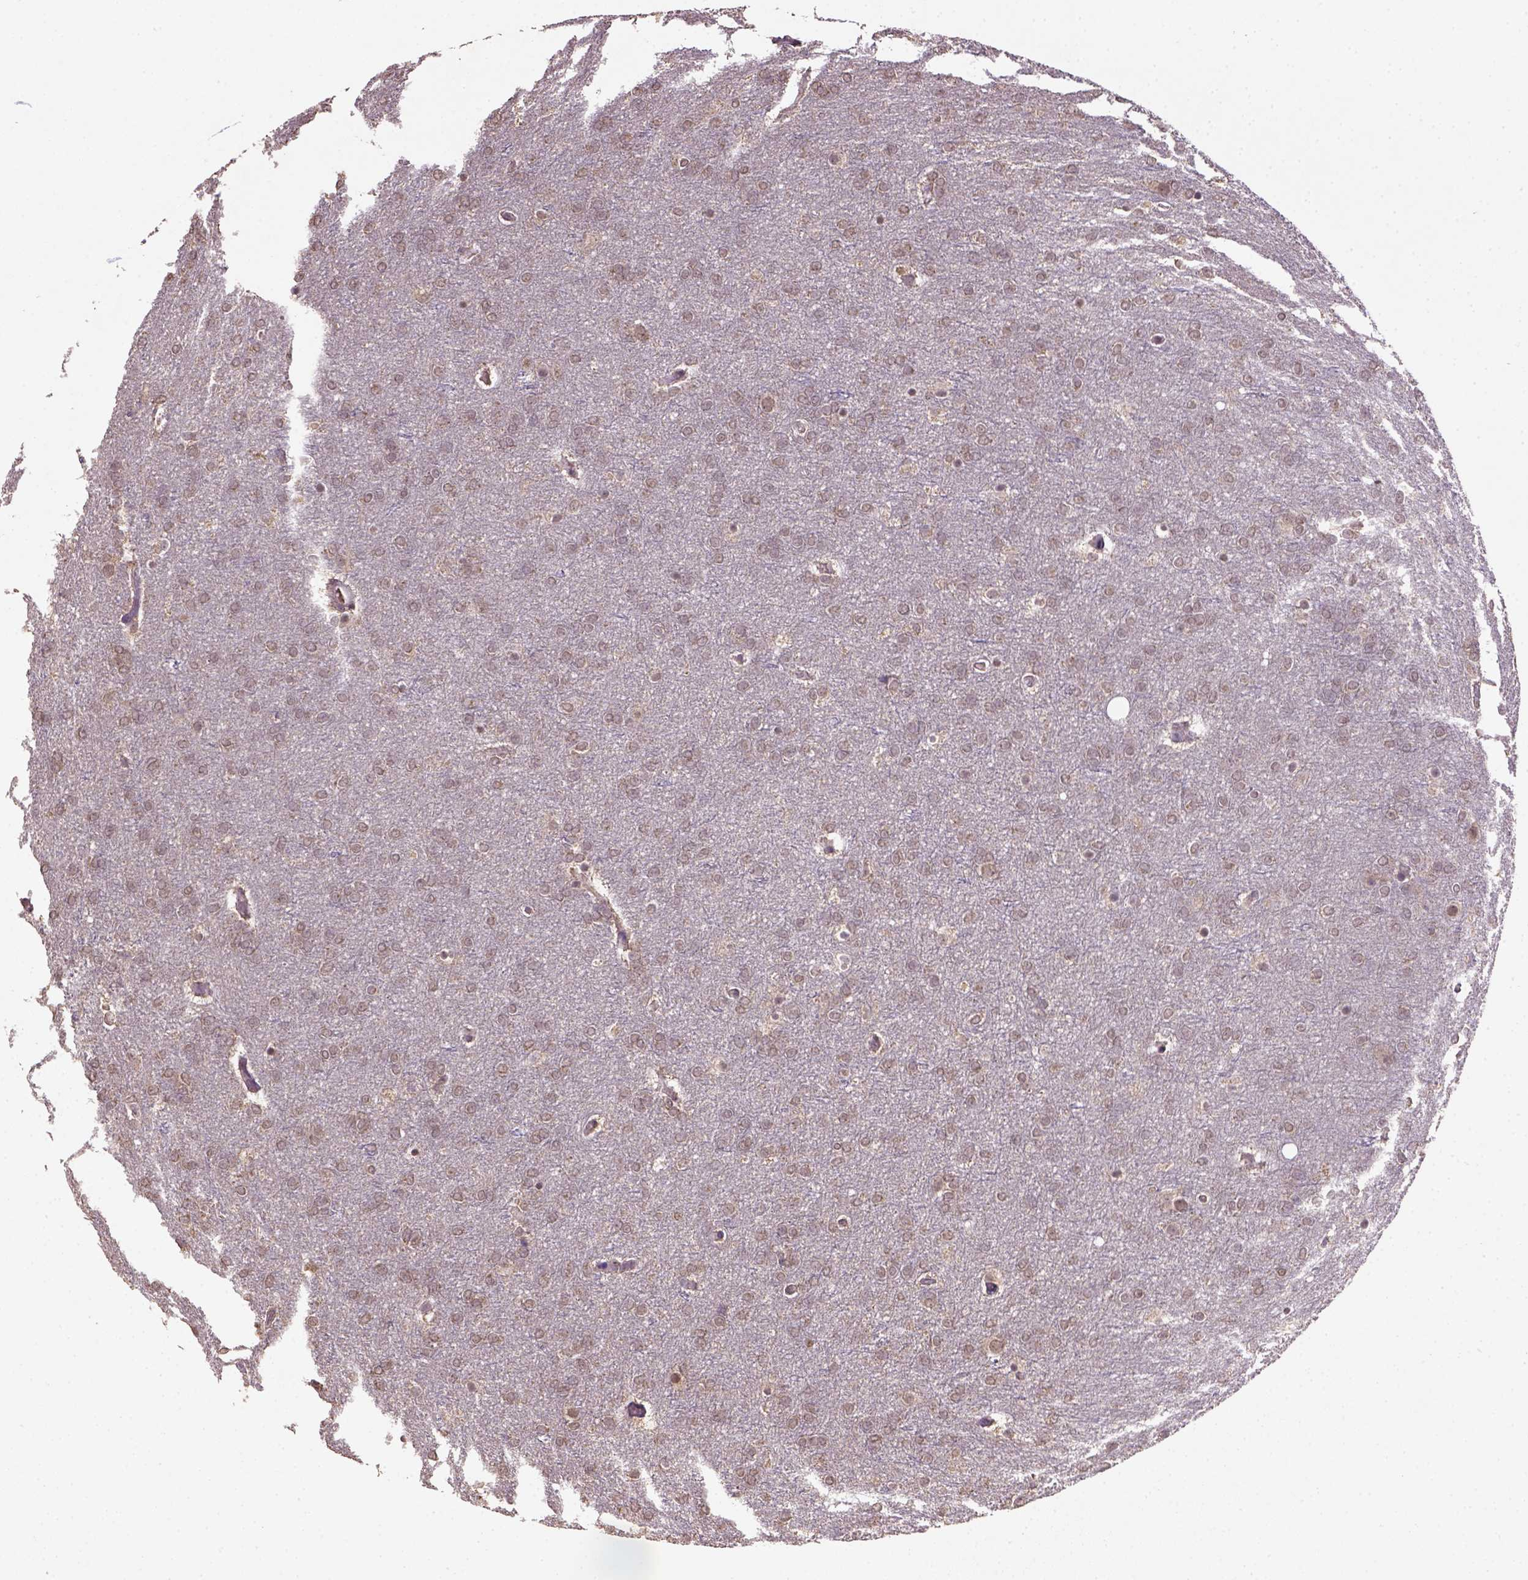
{"staining": {"intensity": "weak", "quantity": ">75%", "location": "cytoplasmic/membranous"}, "tissue": "glioma", "cell_type": "Tumor cells", "image_type": "cancer", "snomed": [{"axis": "morphology", "description": "Glioma, malignant, High grade"}, {"axis": "topography", "description": "Brain"}], "caption": "IHC image of human malignant high-grade glioma stained for a protein (brown), which displays low levels of weak cytoplasmic/membranous positivity in approximately >75% of tumor cells.", "gene": "NUDT10", "patient": {"sex": "female", "age": 61}}